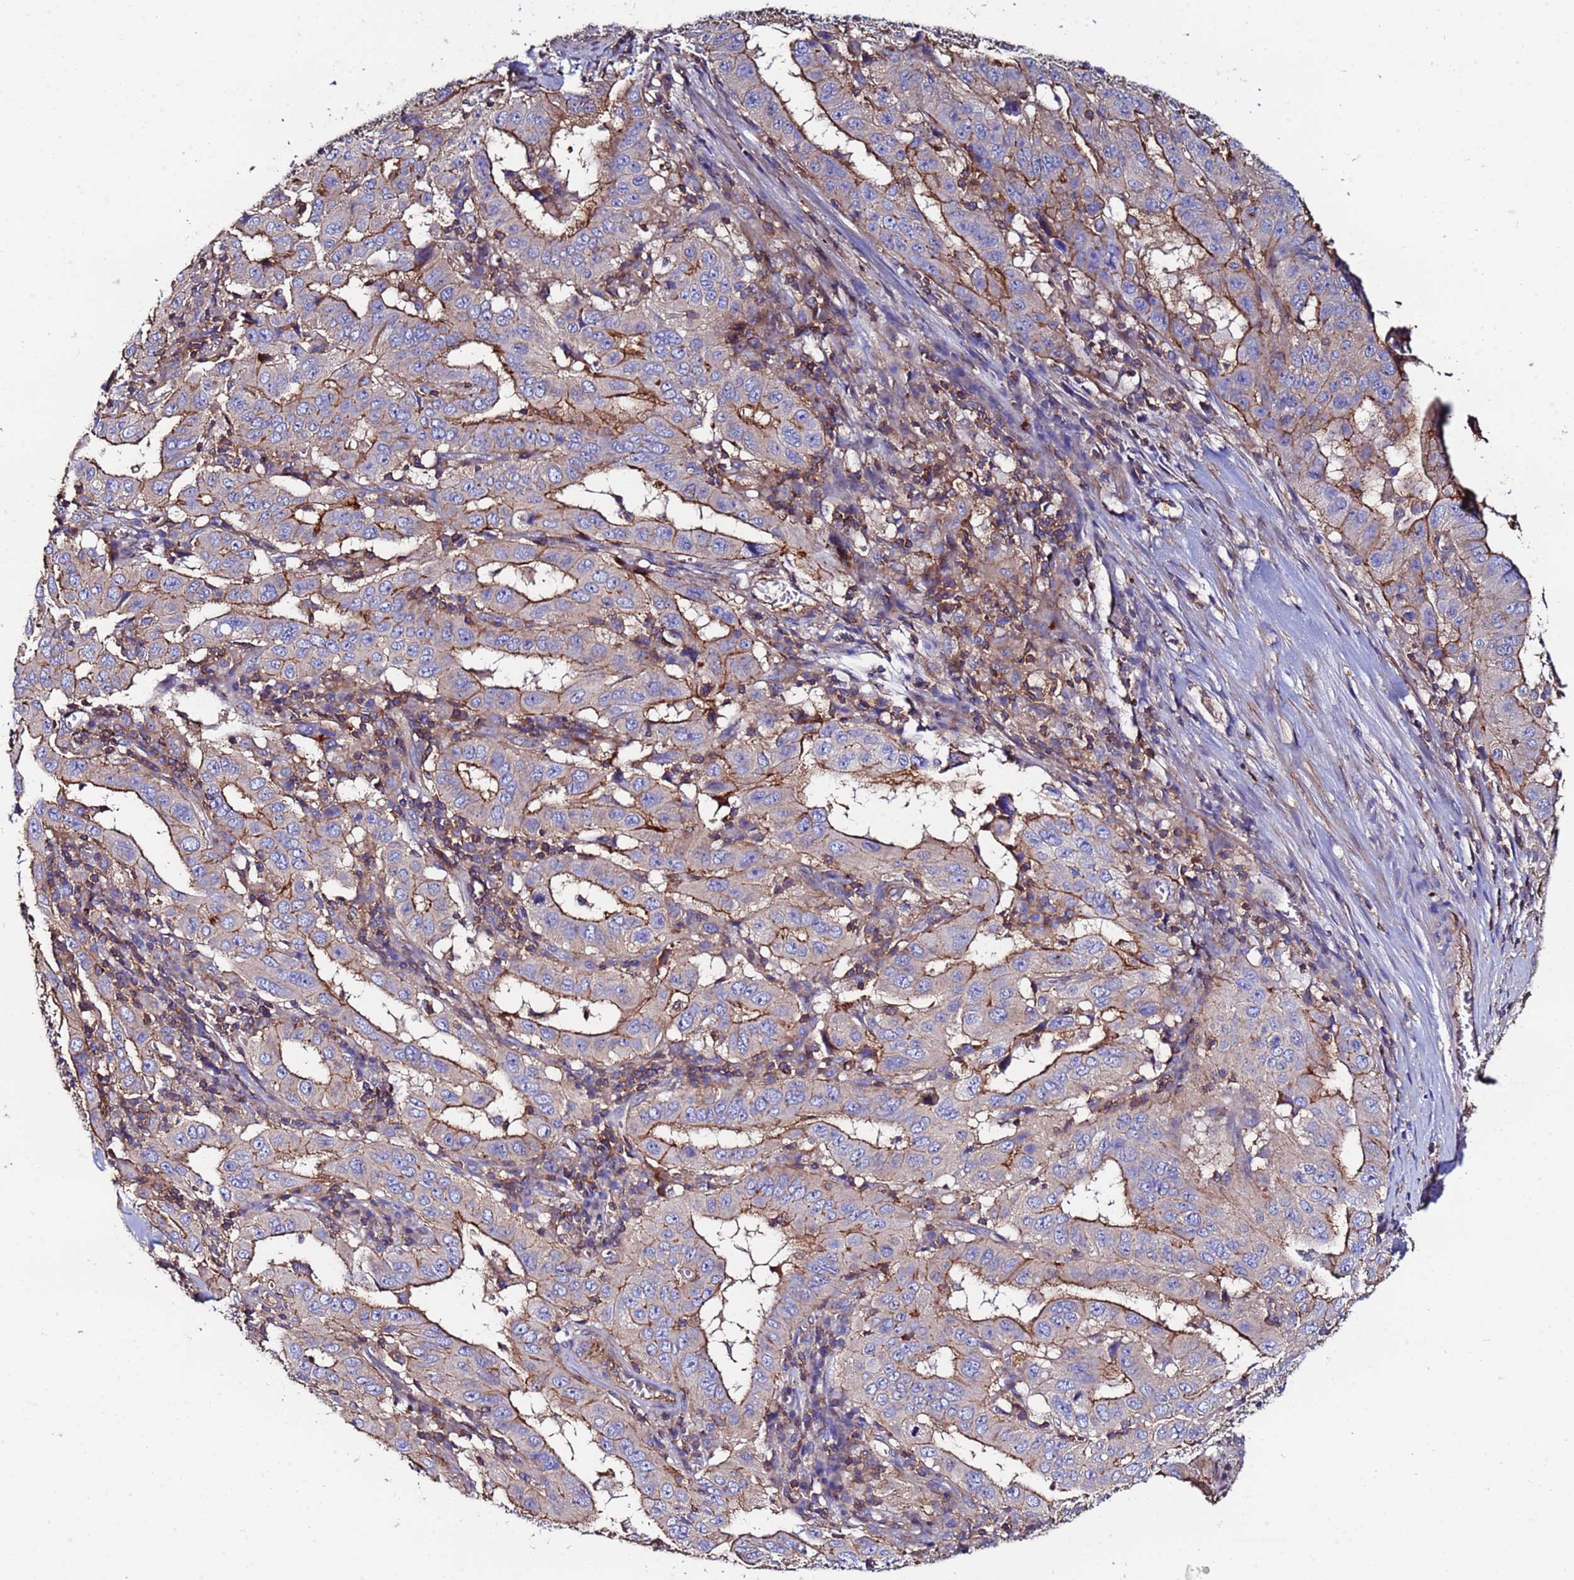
{"staining": {"intensity": "strong", "quantity": "25%-75%", "location": "cytoplasmic/membranous"}, "tissue": "pancreatic cancer", "cell_type": "Tumor cells", "image_type": "cancer", "snomed": [{"axis": "morphology", "description": "Adenocarcinoma, NOS"}, {"axis": "topography", "description": "Pancreas"}], "caption": "An image of pancreatic cancer stained for a protein displays strong cytoplasmic/membranous brown staining in tumor cells.", "gene": "POTEE", "patient": {"sex": "male", "age": 63}}